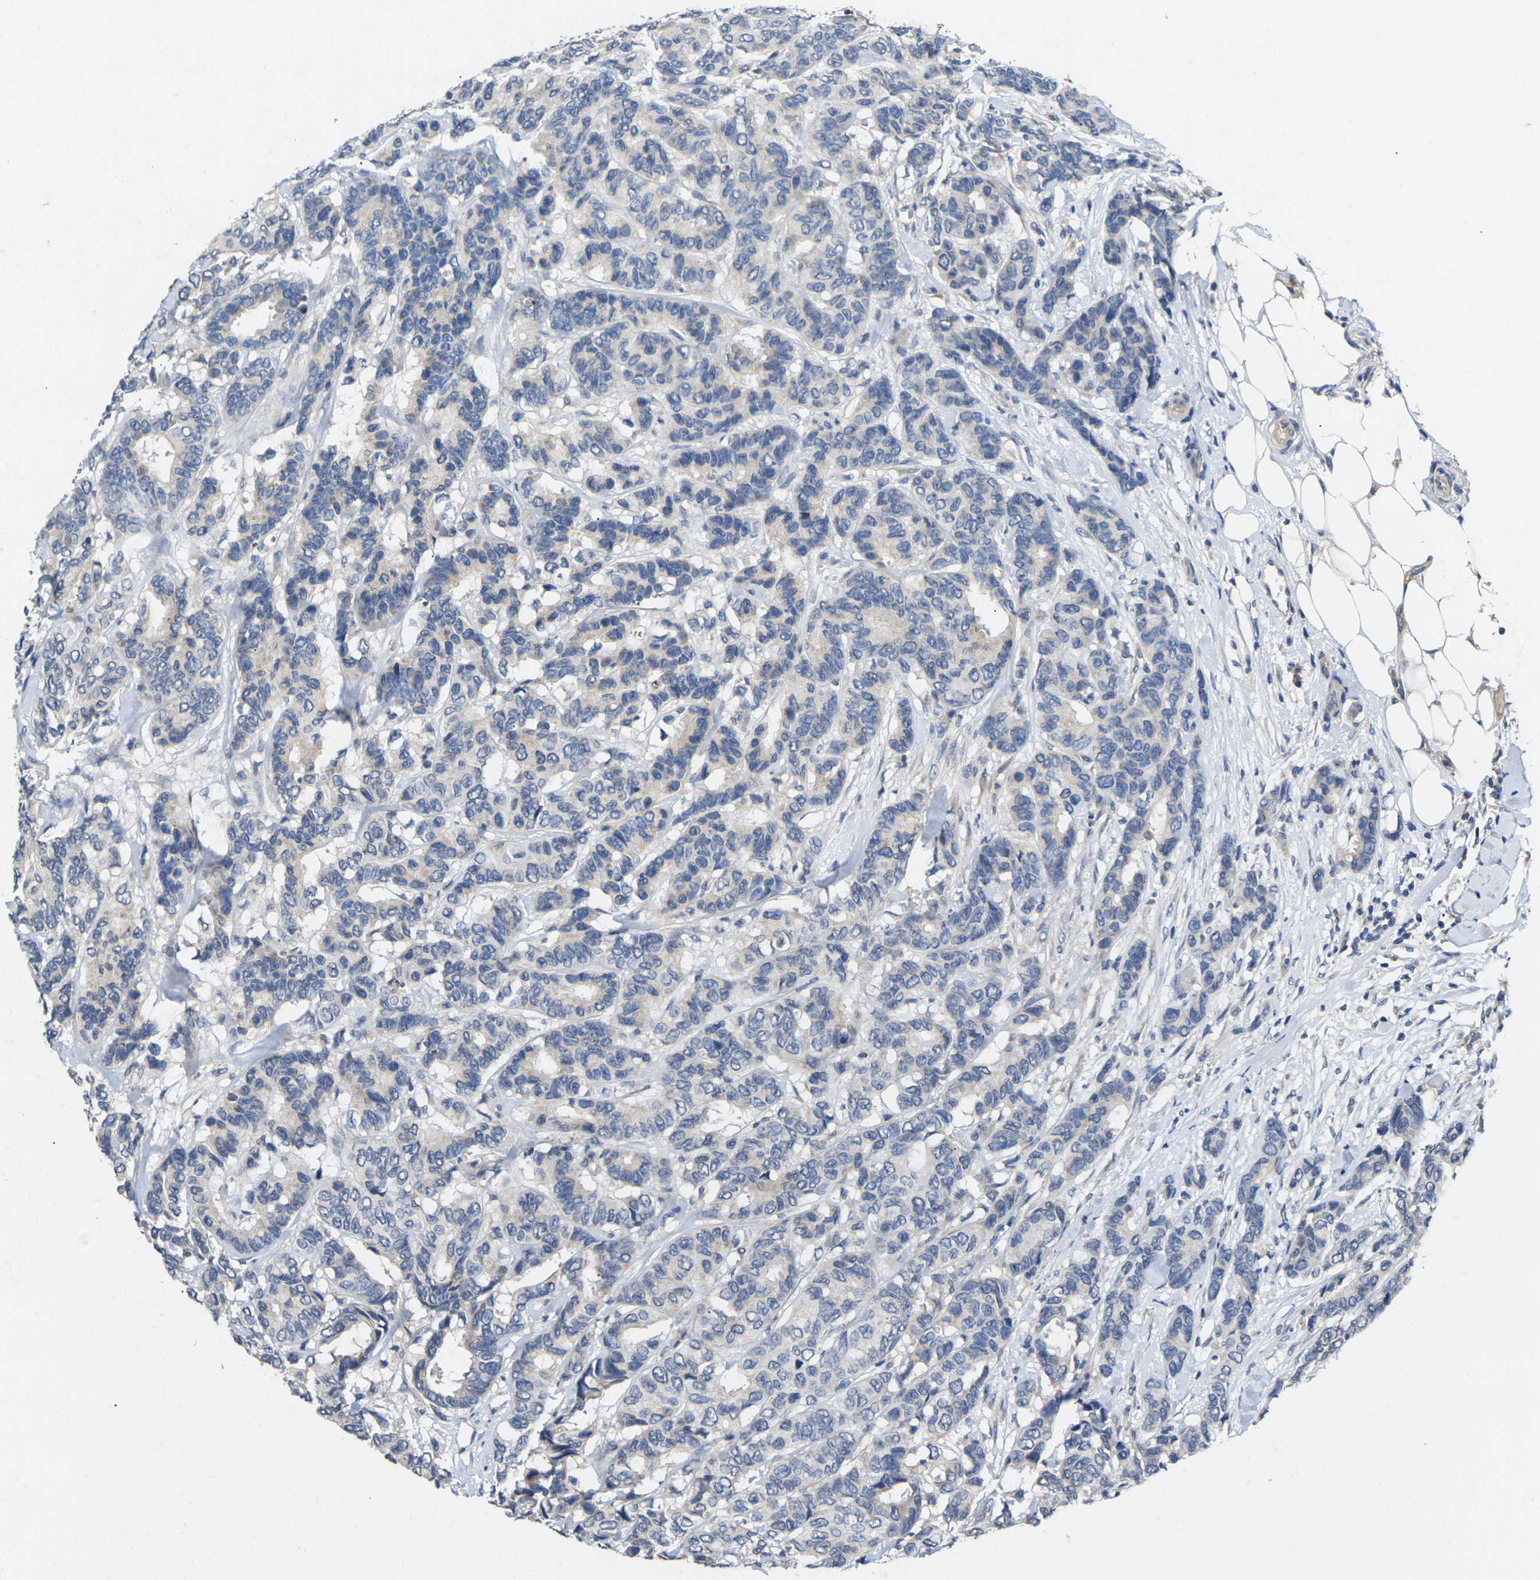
{"staining": {"intensity": "negative", "quantity": "none", "location": "none"}, "tissue": "breast cancer", "cell_type": "Tumor cells", "image_type": "cancer", "snomed": [{"axis": "morphology", "description": "Duct carcinoma"}, {"axis": "topography", "description": "Breast"}], "caption": "This photomicrograph is of intraductal carcinoma (breast) stained with IHC to label a protein in brown with the nuclei are counter-stained blue. There is no positivity in tumor cells.", "gene": "SLC2A2", "patient": {"sex": "female", "age": 87}}